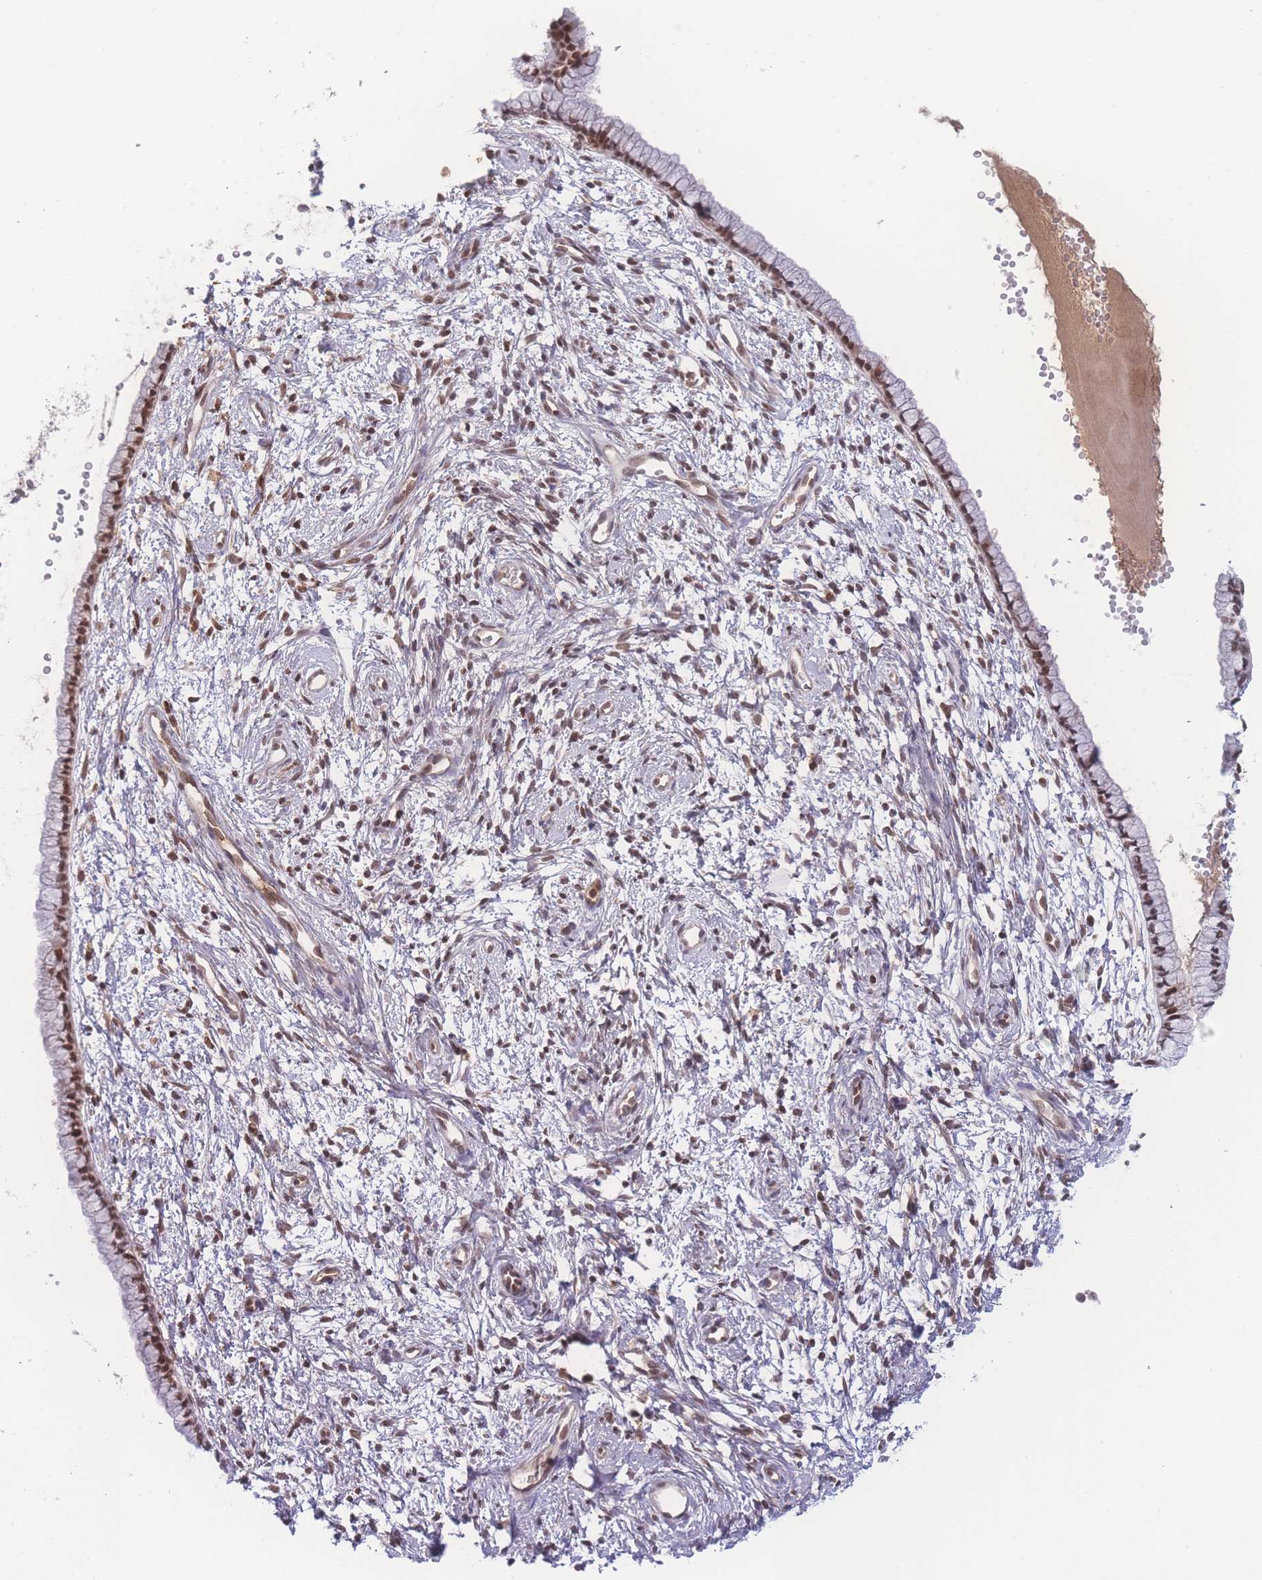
{"staining": {"intensity": "moderate", "quantity": ">75%", "location": "nuclear"}, "tissue": "cervix", "cell_type": "Glandular cells", "image_type": "normal", "snomed": [{"axis": "morphology", "description": "Normal tissue, NOS"}, {"axis": "topography", "description": "Cervix"}], "caption": "IHC micrograph of benign cervix stained for a protein (brown), which shows medium levels of moderate nuclear staining in approximately >75% of glandular cells.", "gene": "RAVER1", "patient": {"sex": "female", "age": 57}}